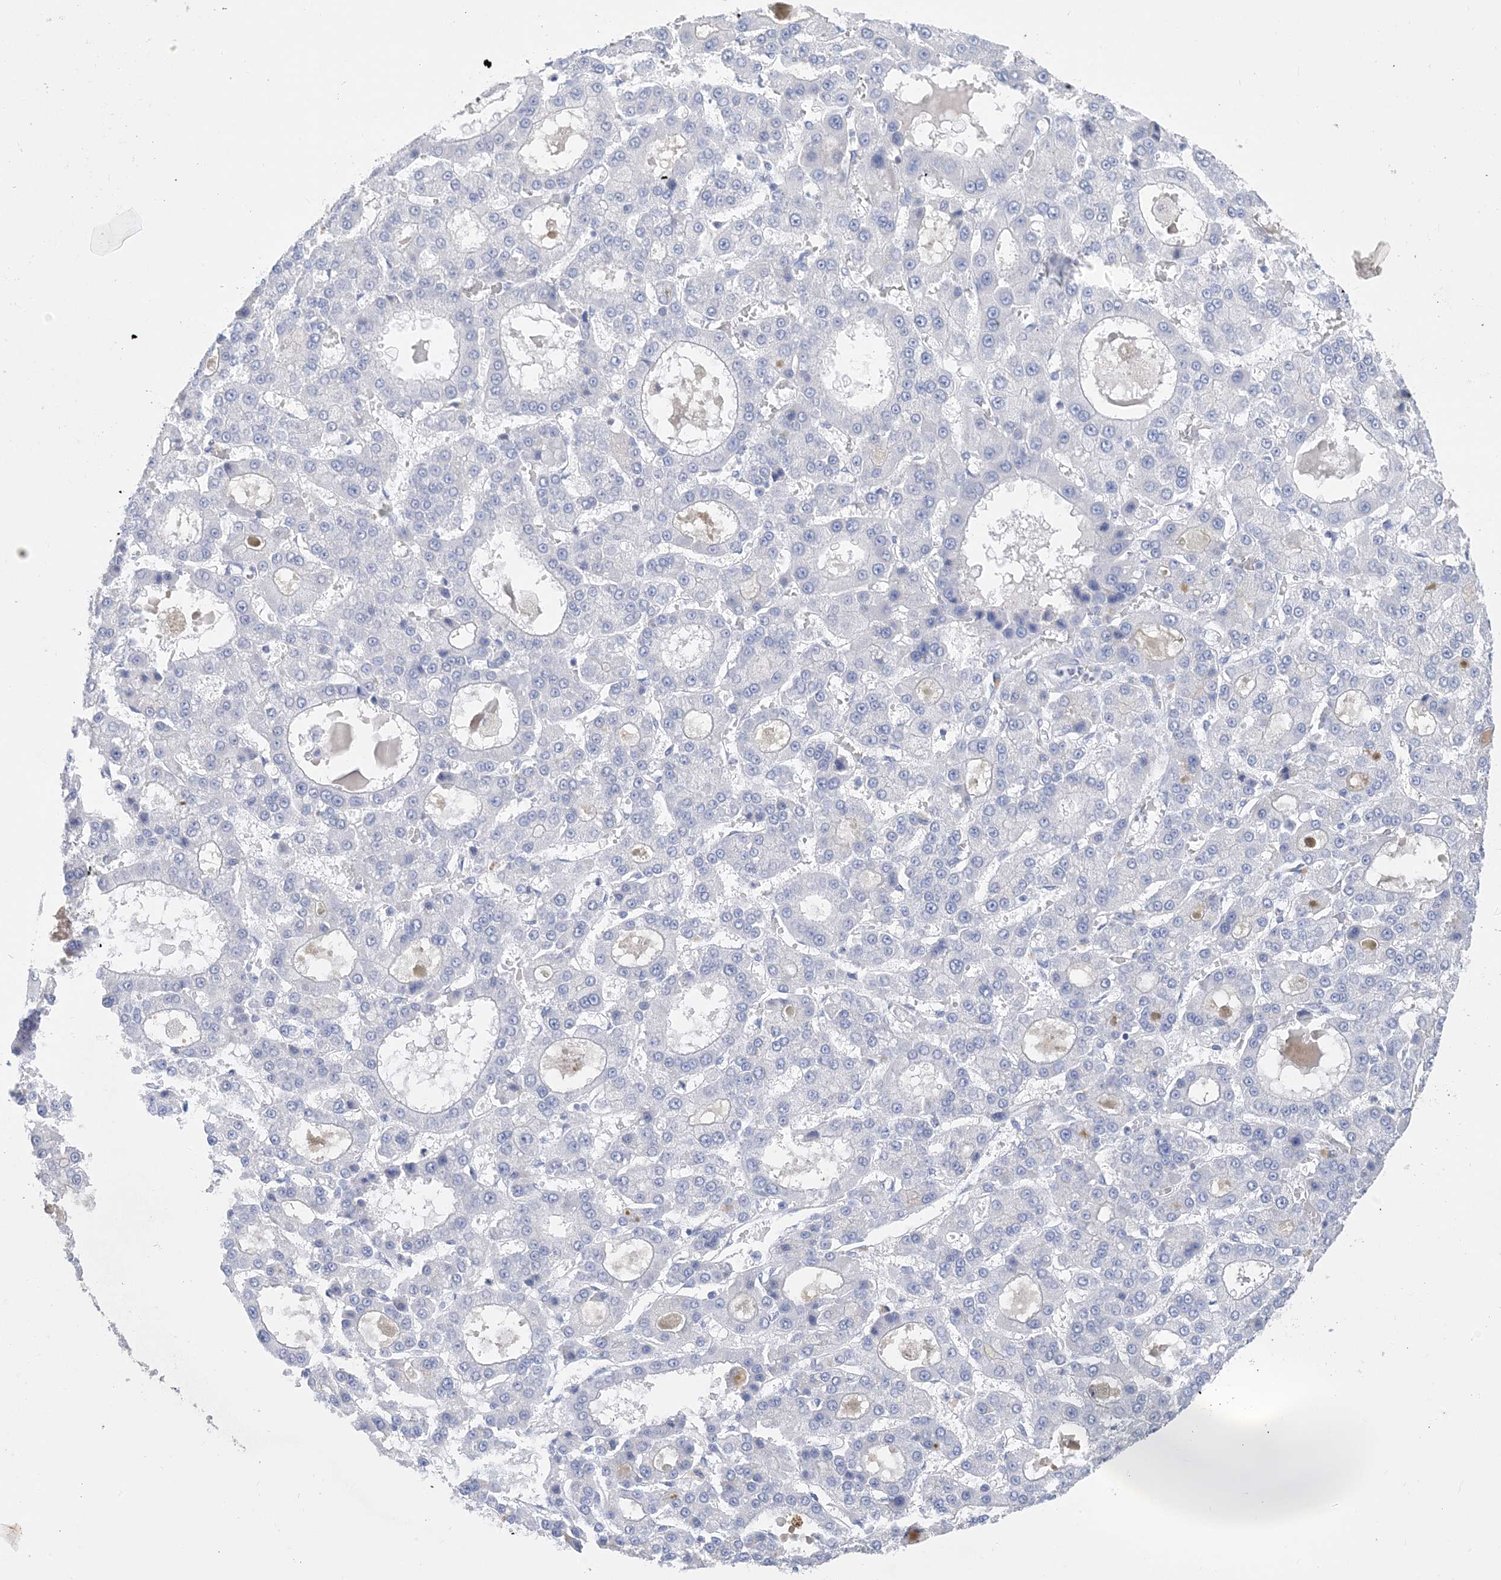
{"staining": {"intensity": "negative", "quantity": "none", "location": "none"}, "tissue": "liver cancer", "cell_type": "Tumor cells", "image_type": "cancer", "snomed": [{"axis": "morphology", "description": "Carcinoma, Hepatocellular, NOS"}, {"axis": "topography", "description": "Liver"}], "caption": "Protein analysis of liver cancer (hepatocellular carcinoma) exhibits no significant expression in tumor cells.", "gene": "SH3YL1", "patient": {"sex": "male", "age": 70}}